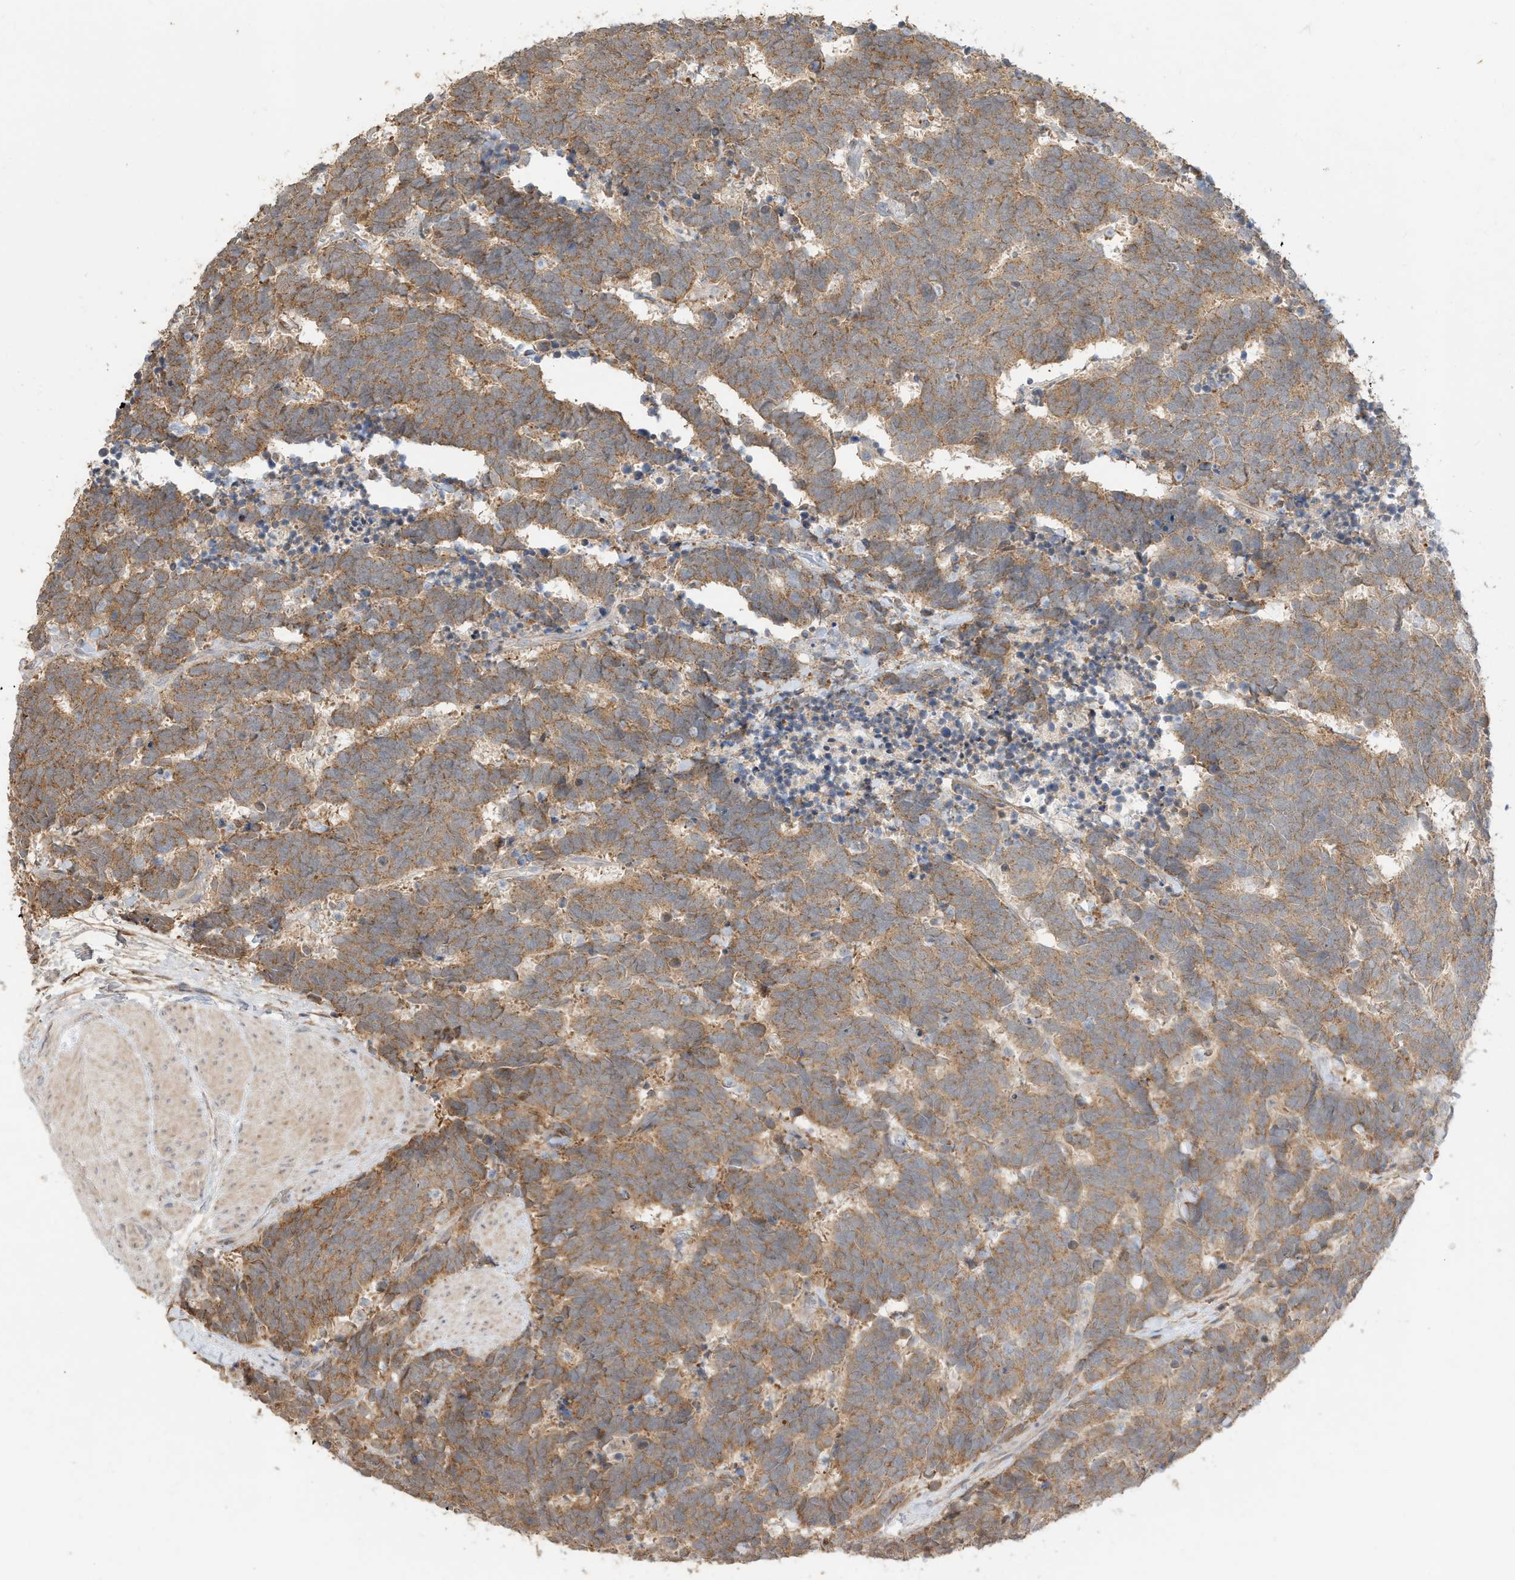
{"staining": {"intensity": "moderate", "quantity": ">75%", "location": "cytoplasmic/membranous"}, "tissue": "carcinoid", "cell_type": "Tumor cells", "image_type": "cancer", "snomed": [{"axis": "morphology", "description": "Carcinoma, NOS"}, {"axis": "morphology", "description": "Carcinoid, malignant, NOS"}, {"axis": "topography", "description": "Urinary bladder"}], "caption": "Protein expression analysis of human carcinoid reveals moderate cytoplasmic/membranous expression in about >75% of tumor cells. (DAB (3,3'-diaminobenzidine) = brown stain, brightfield microscopy at high magnification).", "gene": "CAGE1", "patient": {"sex": "male", "age": 57}}